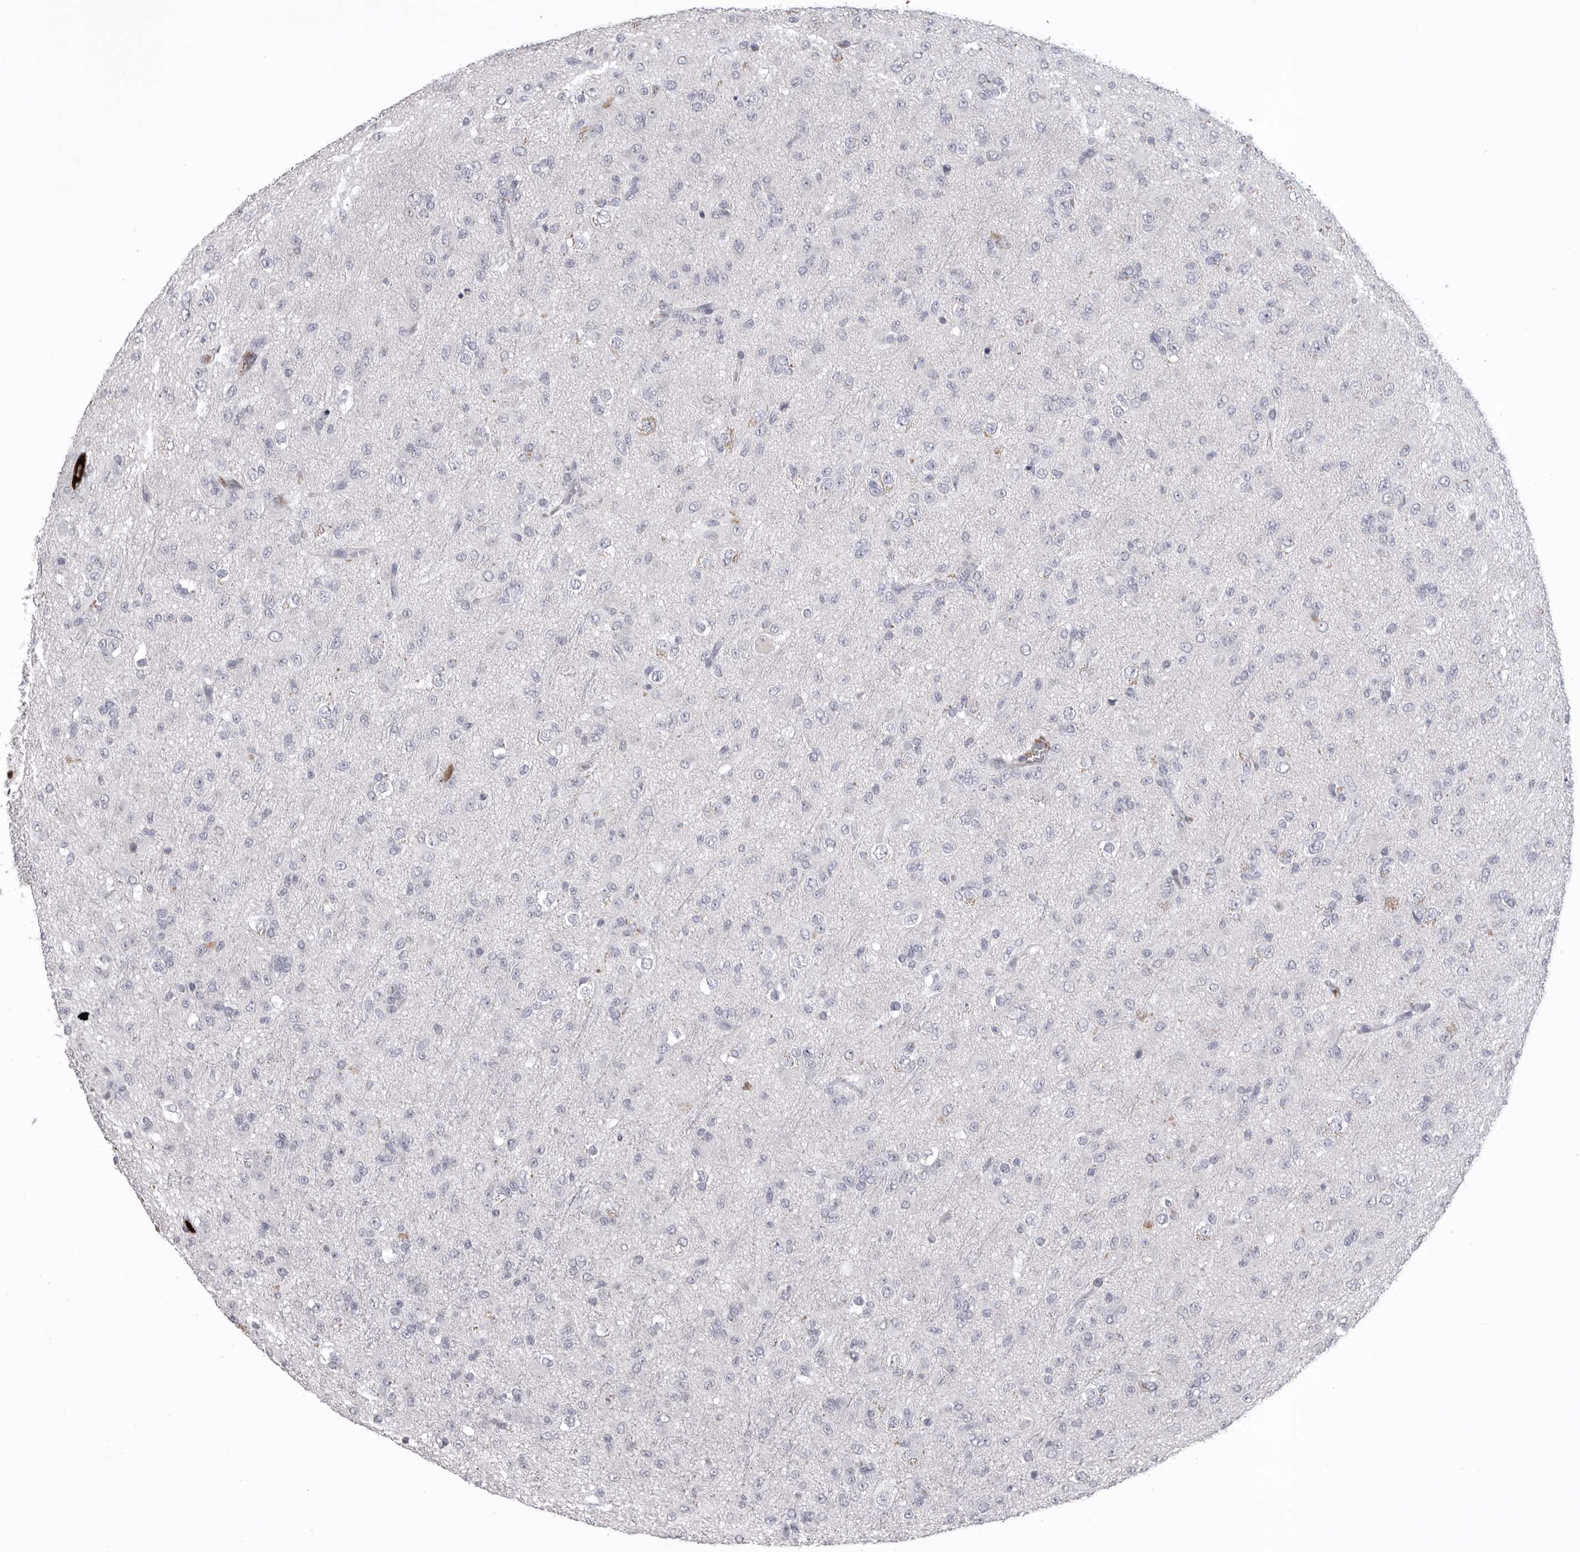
{"staining": {"intensity": "negative", "quantity": "none", "location": "none"}, "tissue": "glioma", "cell_type": "Tumor cells", "image_type": "cancer", "snomed": [{"axis": "morphology", "description": "Glioma, malignant, Low grade"}, {"axis": "topography", "description": "Brain"}], "caption": "High magnification brightfield microscopy of glioma stained with DAB (brown) and counterstained with hematoxylin (blue): tumor cells show no significant expression.", "gene": "SERPING1", "patient": {"sex": "male", "age": 65}}